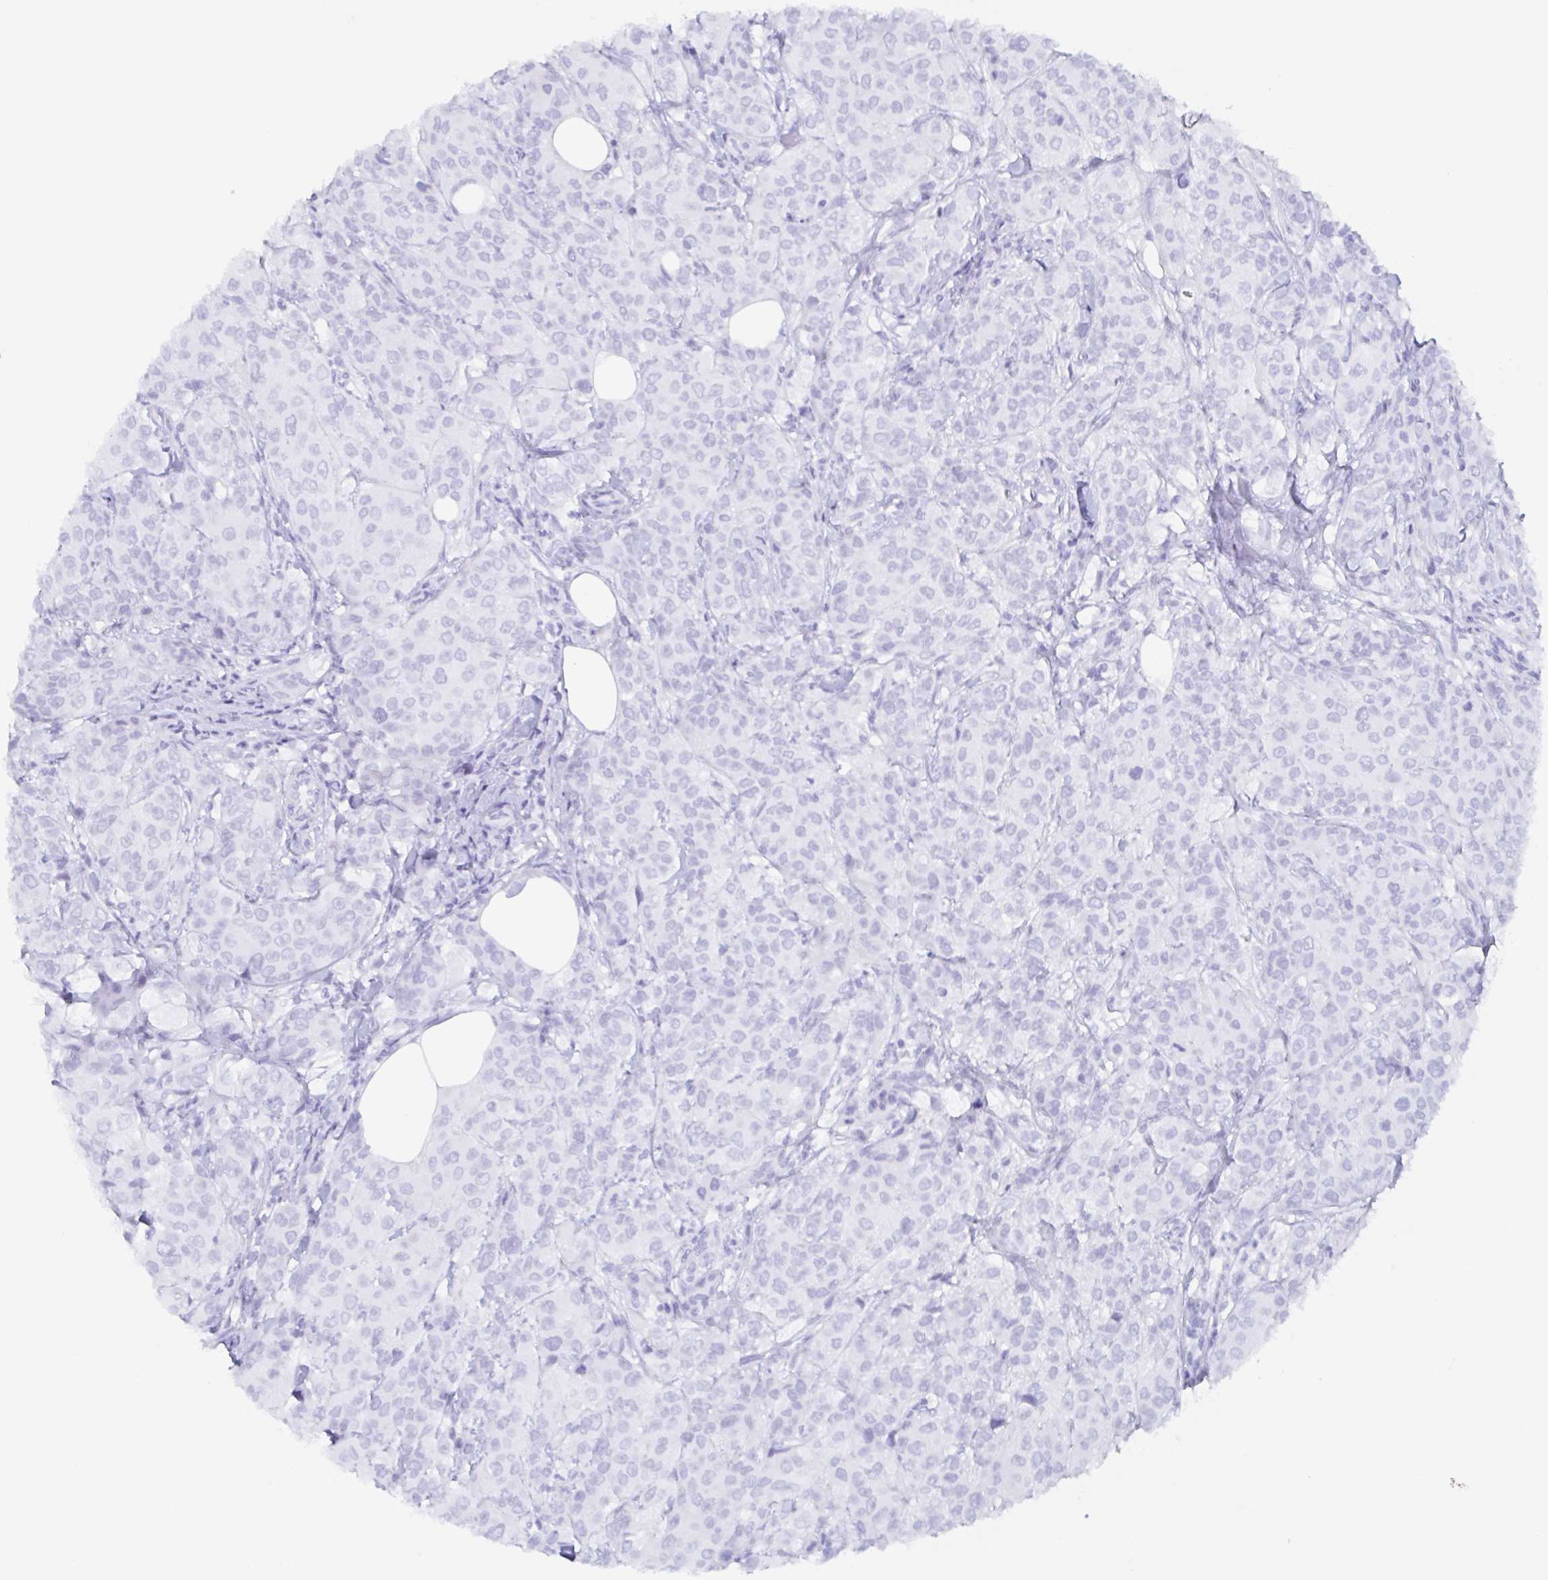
{"staining": {"intensity": "negative", "quantity": "none", "location": "none"}, "tissue": "breast cancer", "cell_type": "Tumor cells", "image_type": "cancer", "snomed": [{"axis": "morphology", "description": "Normal tissue, NOS"}, {"axis": "morphology", "description": "Duct carcinoma"}, {"axis": "topography", "description": "Breast"}], "caption": "The immunohistochemistry (IHC) histopathology image has no significant positivity in tumor cells of breast invasive ductal carcinoma tissue.", "gene": "AGFG2", "patient": {"sex": "female", "age": 43}}